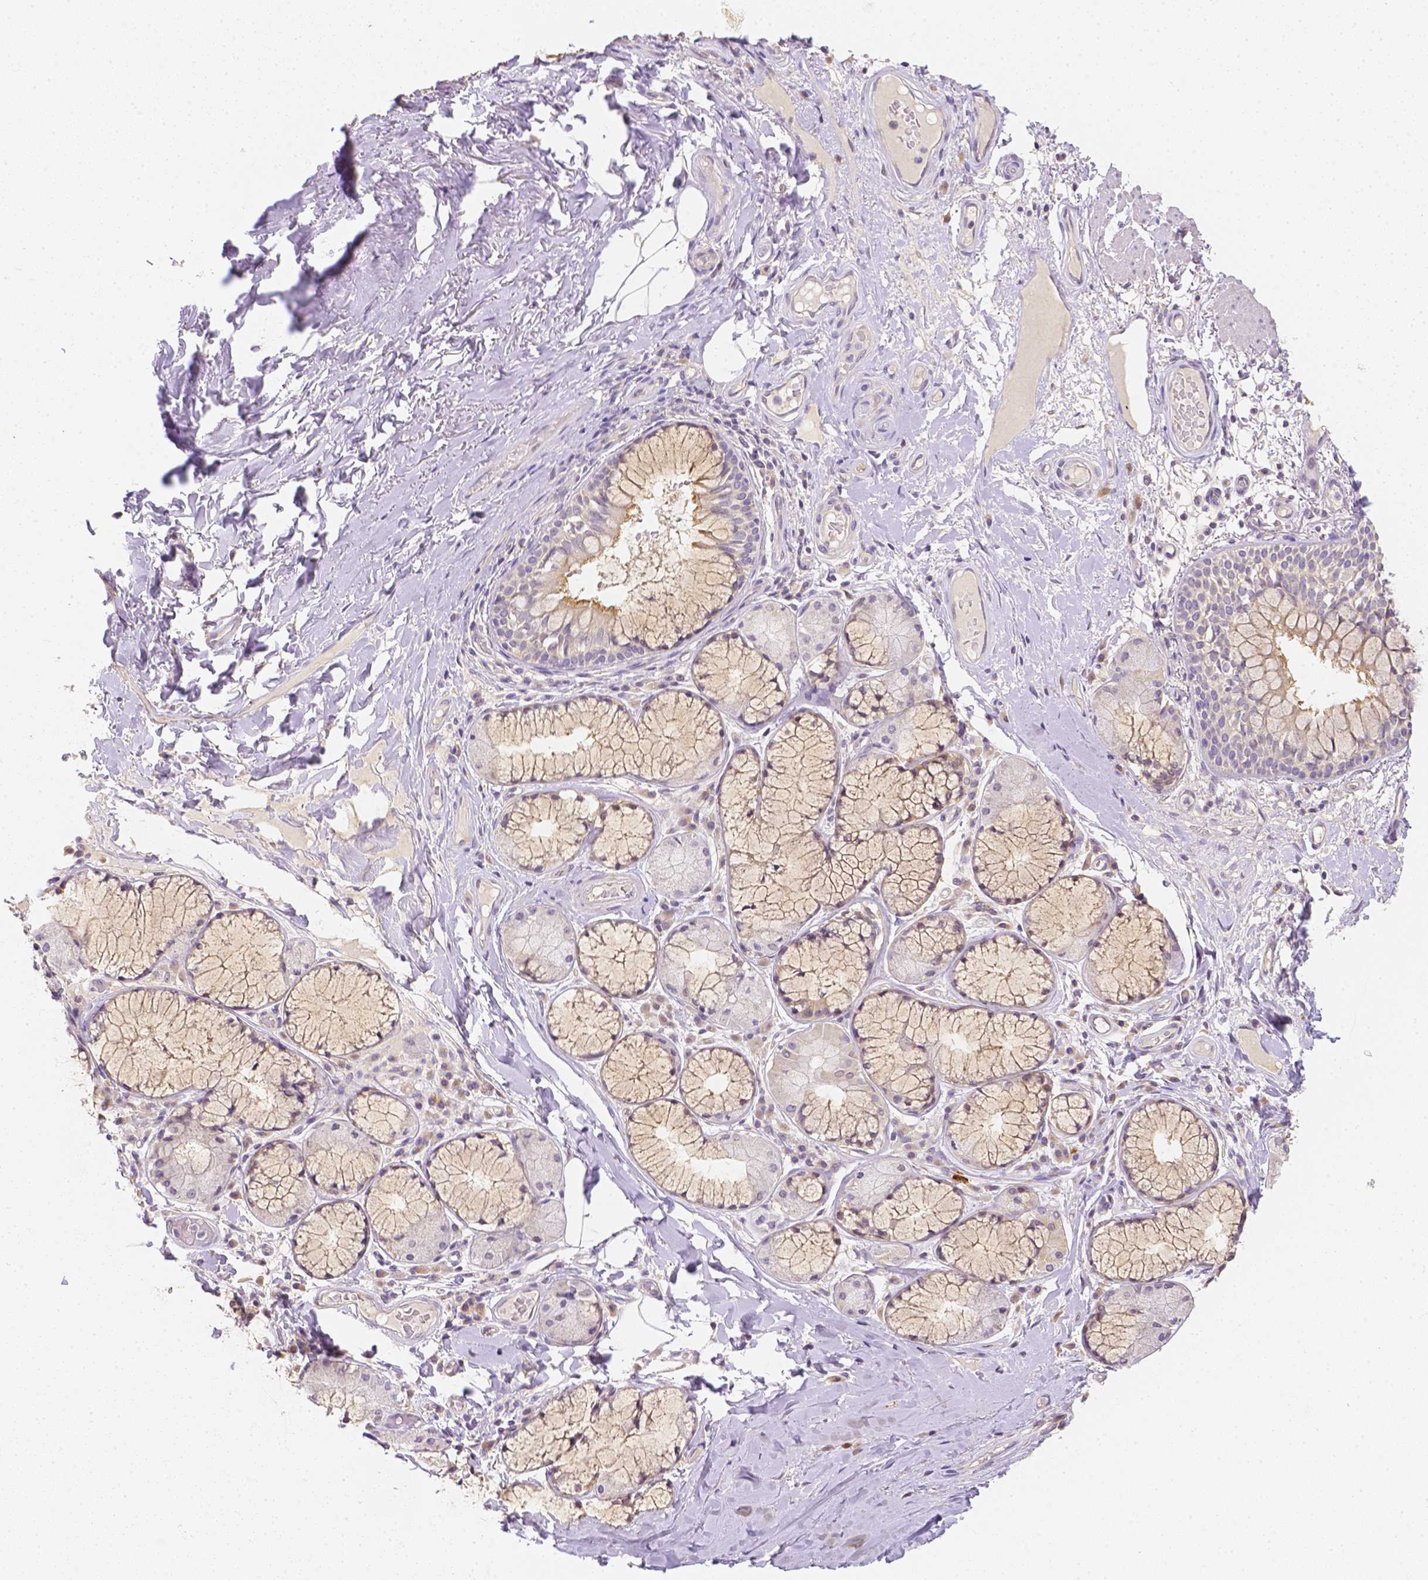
{"staining": {"intensity": "negative", "quantity": "none", "location": "none"}, "tissue": "adipose tissue", "cell_type": "Adipocytes", "image_type": "normal", "snomed": [{"axis": "morphology", "description": "Normal tissue, NOS"}, {"axis": "topography", "description": "Cartilage tissue"}, {"axis": "topography", "description": "Bronchus"}], "caption": "The histopathology image exhibits no significant staining in adipocytes of adipose tissue. The staining is performed using DAB (3,3'-diaminobenzidine) brown chromogen with nuclei counter-stained in using hematoxylin.", "gene": "C10orf67", "patient": {"sex": "male", "age": 64}}